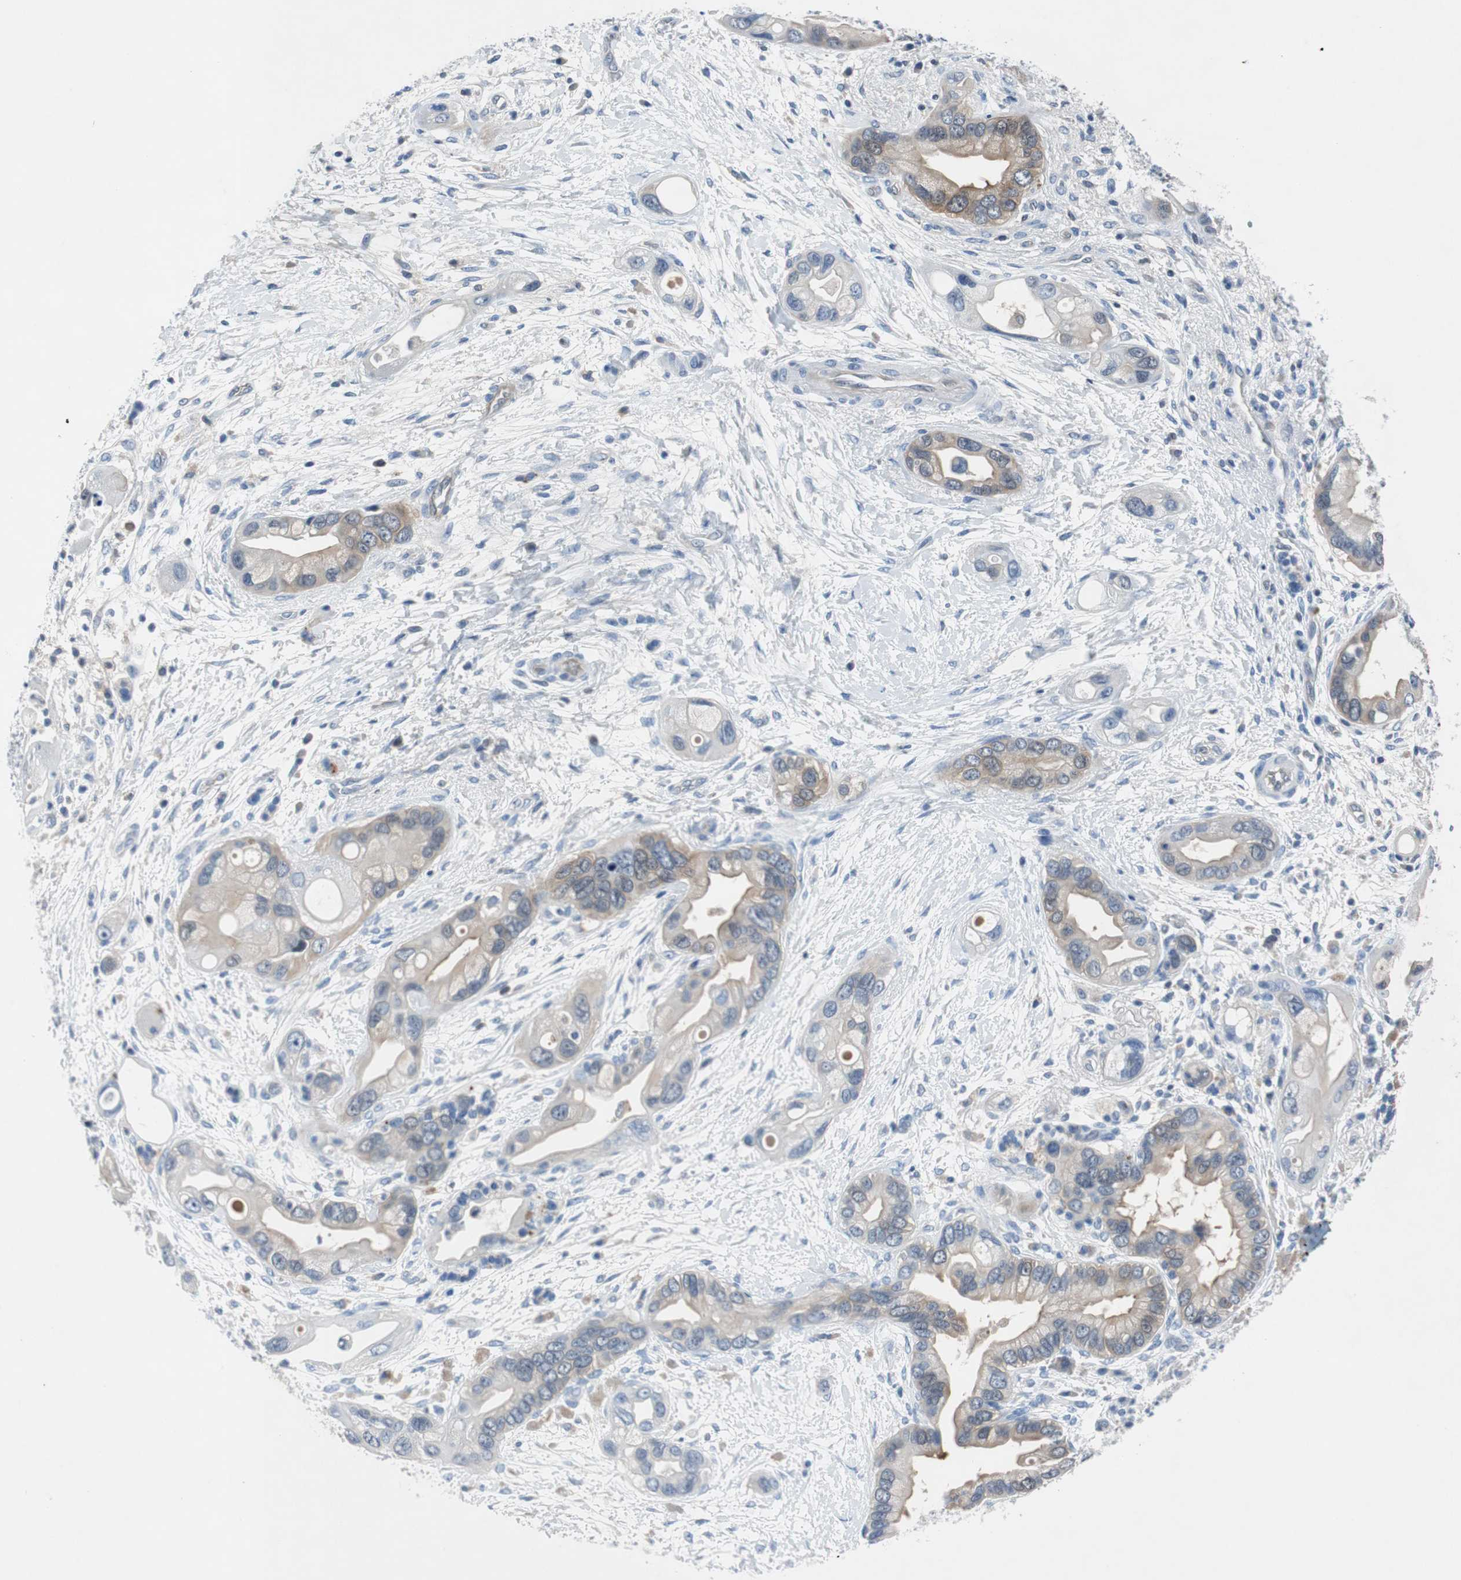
{"staining": {"intensity": "weak", "quantity": ">75%", "location": "cytoplasmic/membranous"}, "tissue": "pancreatic cancer", "cell_type": "Tumor cells", "image_type": "cancer", "snomed": [{"axis": "morphology", "description": "Adenocarcinoma, NOS"}, {"axis": "topography", "description": "Pancreas"}], "caption": "Protein staining by immunohistochemistry displays weak cytoplasmic/membranous staining in about >75% of tumor cells in pancreatic cancer.", "gene": "EEF2K", "patient": {"sex": "female", "age": 77}}